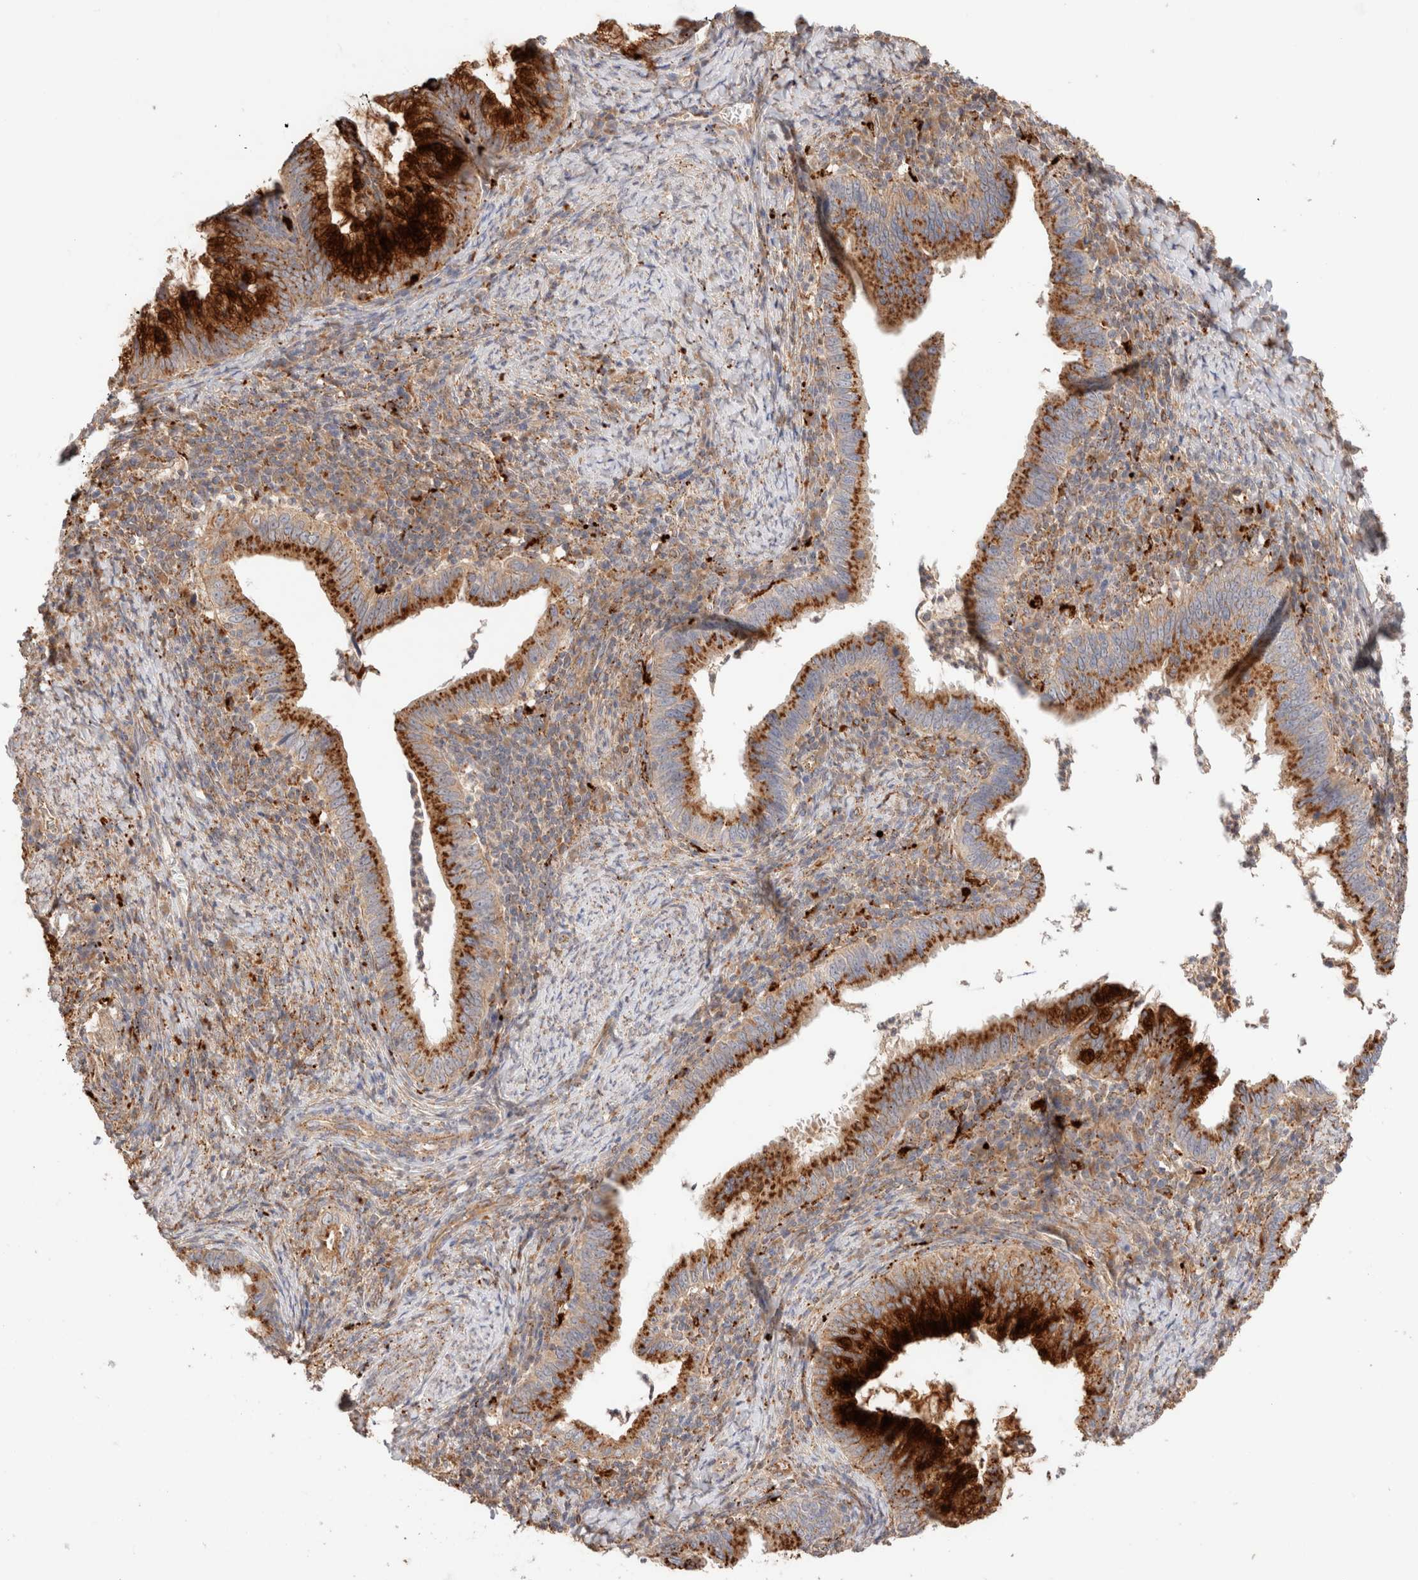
{"staining": {"intensity": "strong", "quantity": ">75%", "location": "cytoplasmic/membranous"}, "tissue": "cervical cancer", "cell_type": "Tumor cells", "image_type": "cancer", "snomed": [{"axis": "morphology", "description": "Adenocarcinoma, NOS"}, {"axis": "topography", "description": "Cervix"}], "caption": "Approximately >75% of tumor cells in adenocarcinoma (cervical) display strong cytoplasmic/membranous protein positivity as visualized by brown immunohistochemical staining.", "gene": "RABEPK", "patient": {"sex": "female", "age": 36}}